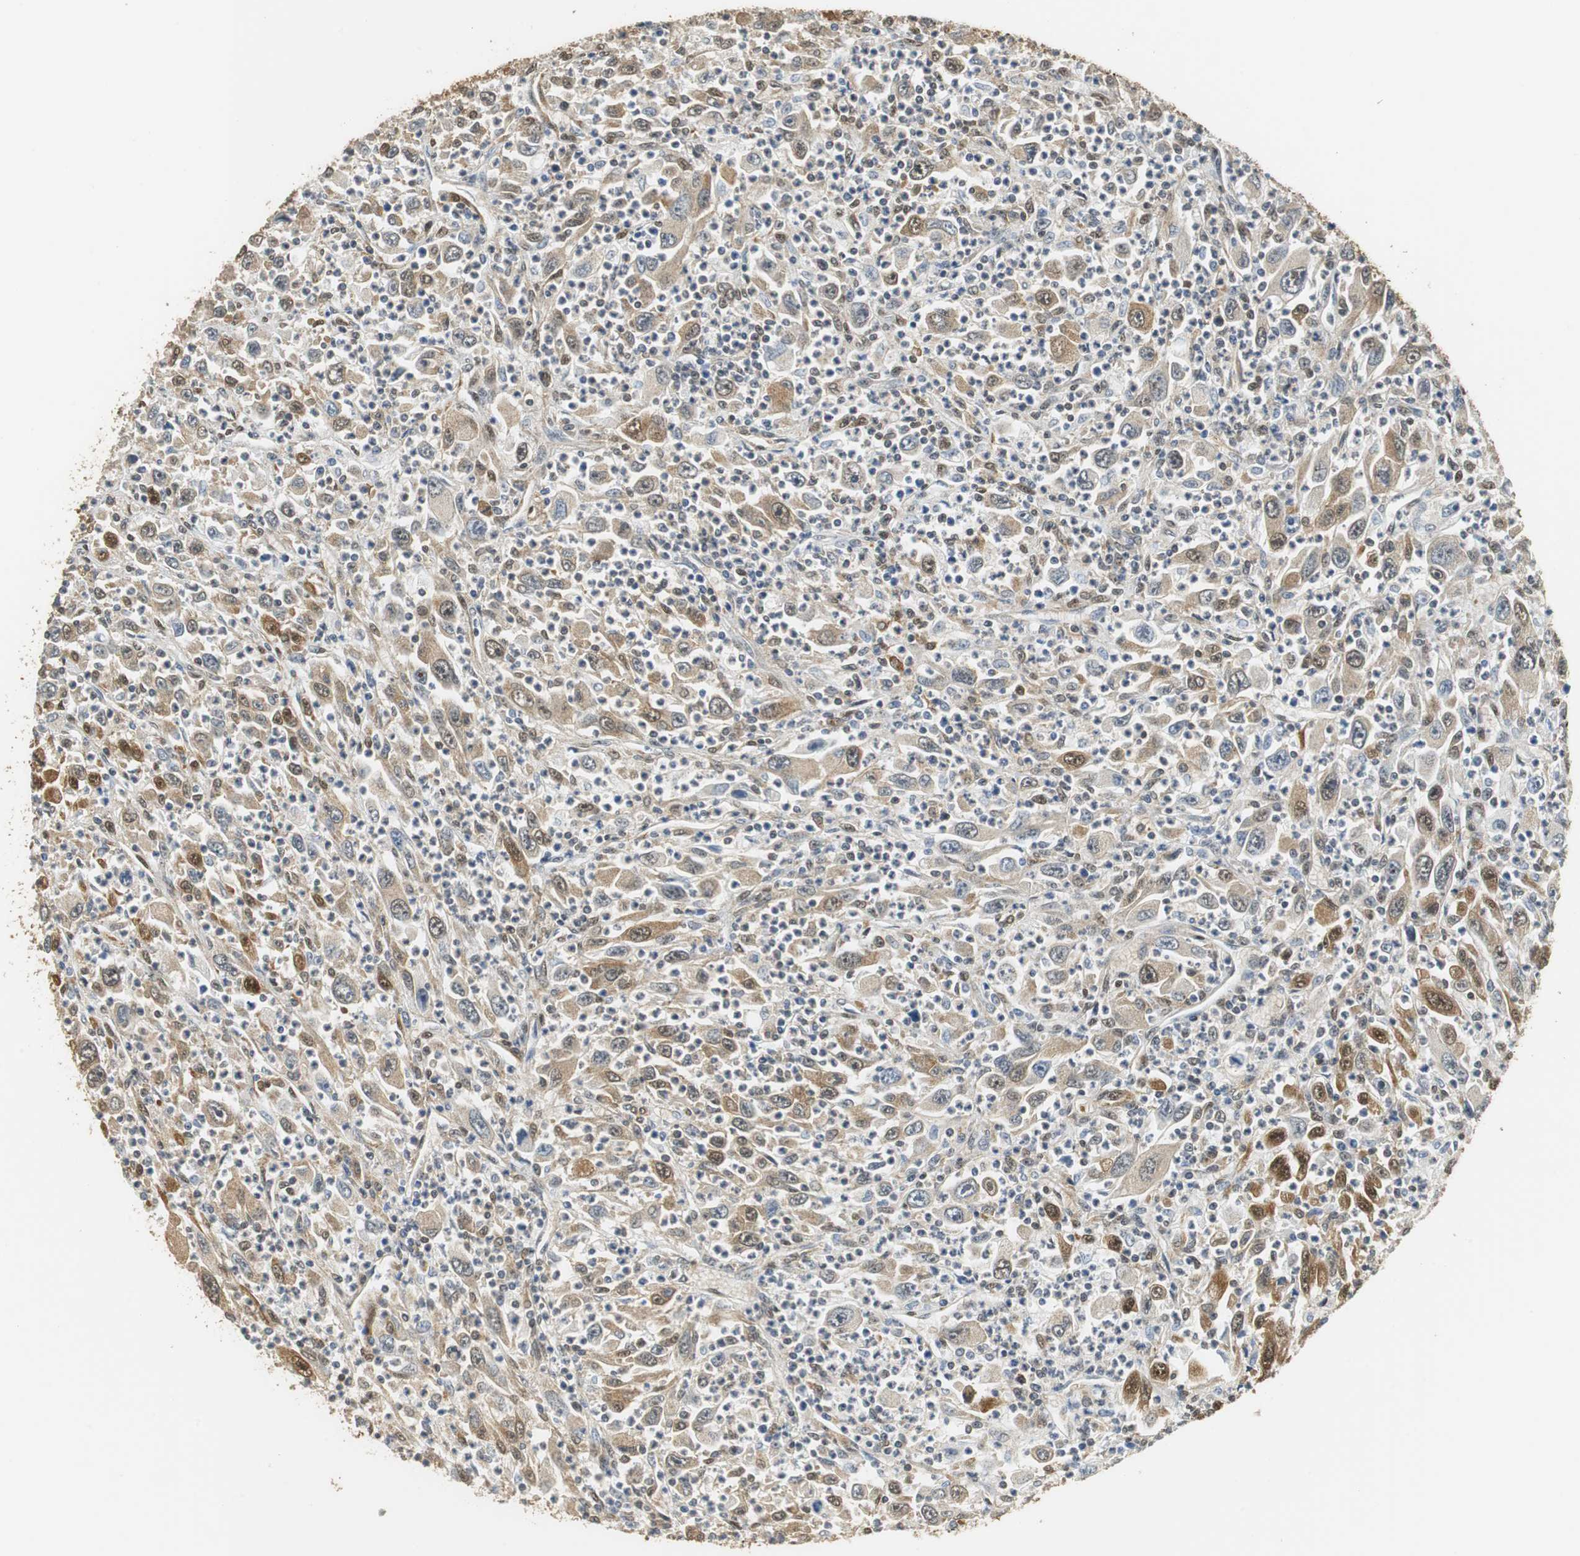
{"staining": {"intensity": "moderate", "quantity": ">75%", "location": "cytoplasmic/membranous,nuclear"}, "tissue": "melanoma", "cell_type": "Tumor cells", "image_type": "cancer", "snomed": [{"axis": "morphology", "description": "Malignant melanoma, Metastatic site"}, {"axis": "topography", "description": "Skin"}], "caption": "This is a micrograph of immunohistochemistry staining of melanoma, which shows moderate positivity in the cytoplasmic/membranous and nuclear of tumor cells.", "gene": "UBQLN2", "patient": {"sex": "female", "age": 56}}